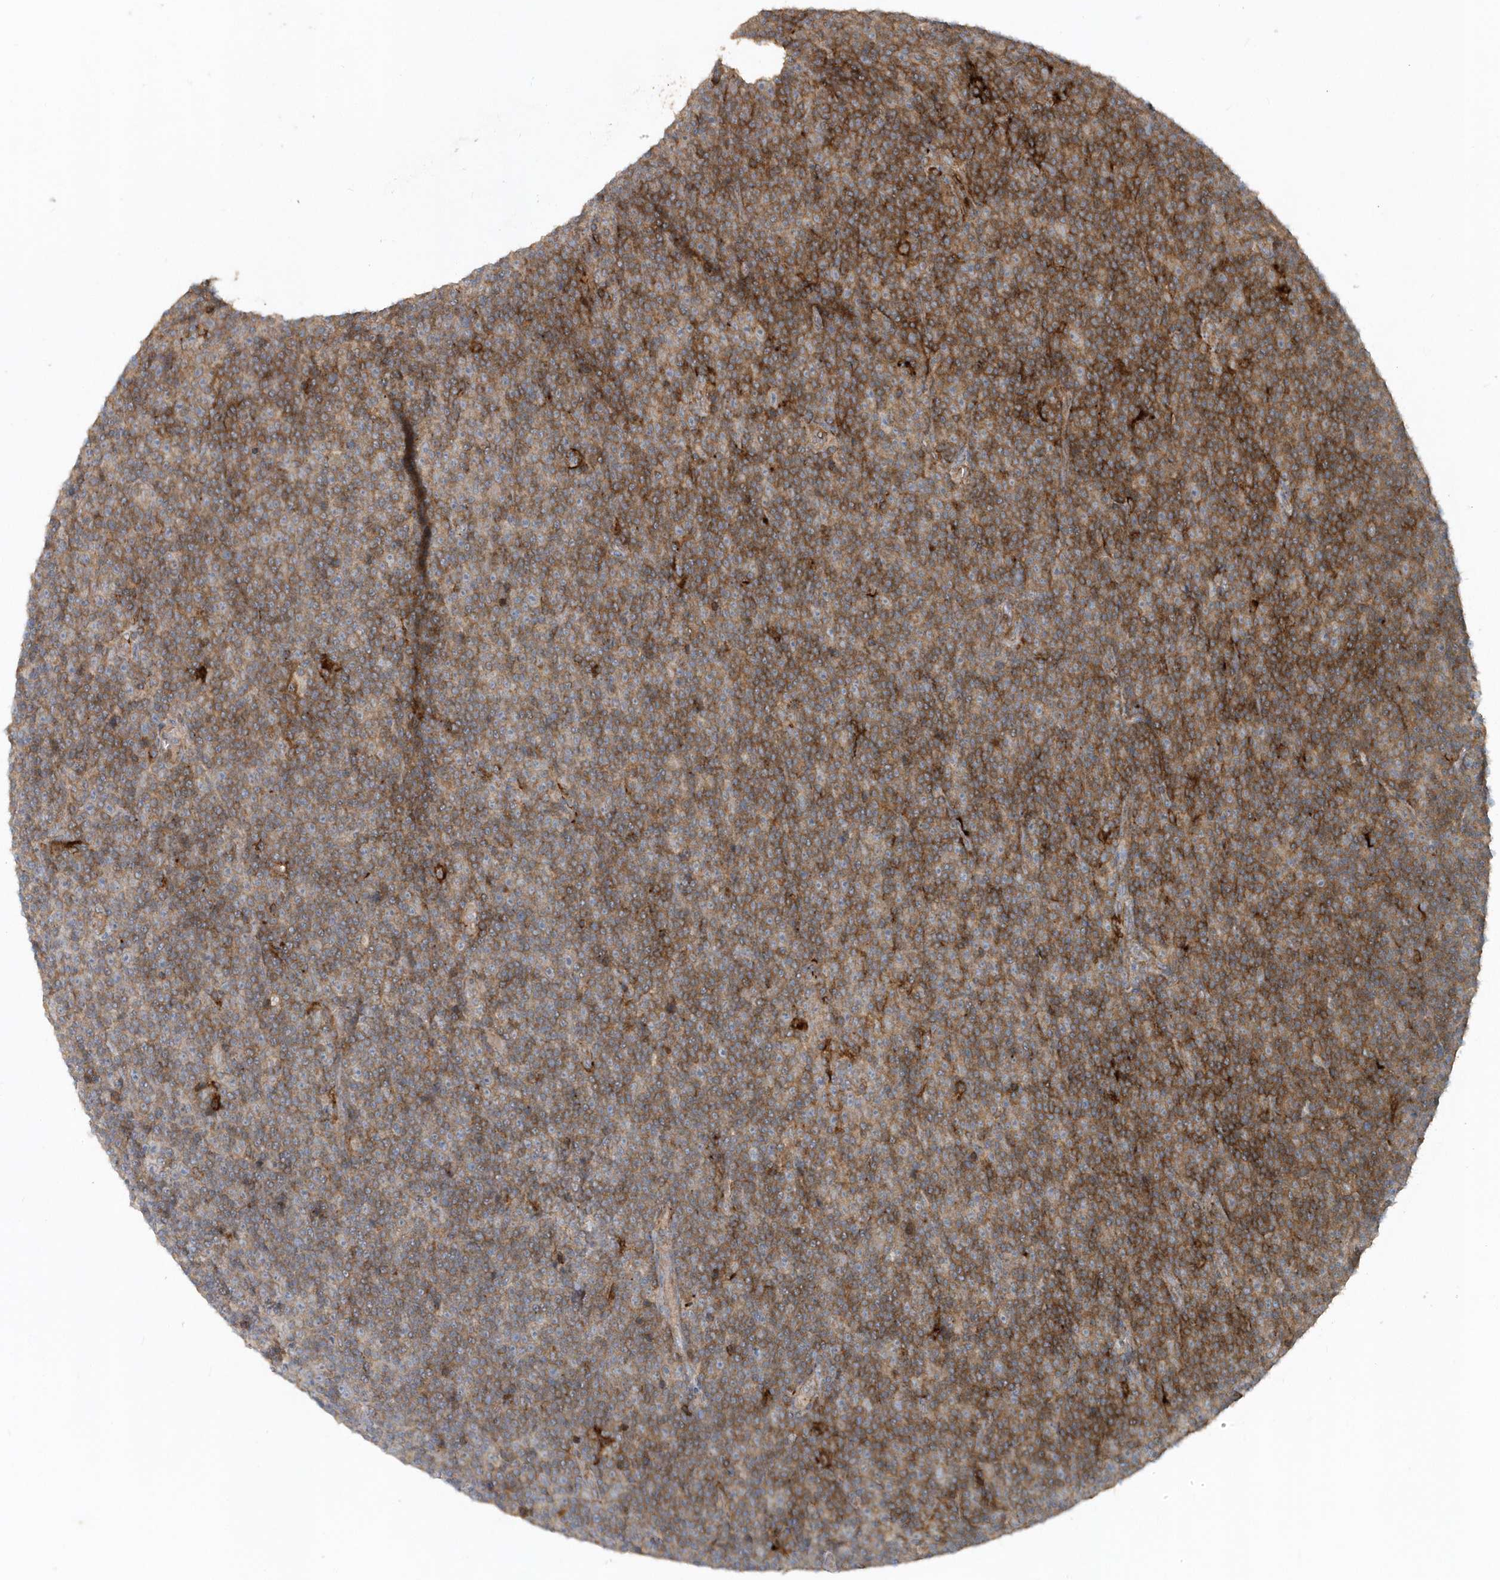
{"staining": {"intensity": "moderate", "quantity": ">75%", "location": "cytoplasmic/membranous"}, "tissue": "lymphoma", "cell_type": "Tumor cells", "image_type": "cancer", "snomed": [{"axis": "morphology", "description": "Malignant lymphoma, non-Hodgkin's type, Low grade"}, {"axis": "topography", "description": "Lymph node"}], "caption": "Malignant lymphoma, non-Hodgkin's type (low-grade) stained with DAB (3,3'-diaminobenzidine) immunohistochemistry reveals medium levels of moderate cytoplasmic/membranous expression in approximately >75% of tumor cells. (Stains: DAB in brown, nuclei in blue, Microscopy: brightfield microscopy at high magnification).", "gene": "MMUT", "patient": {"sex": "female", "age": 67}}